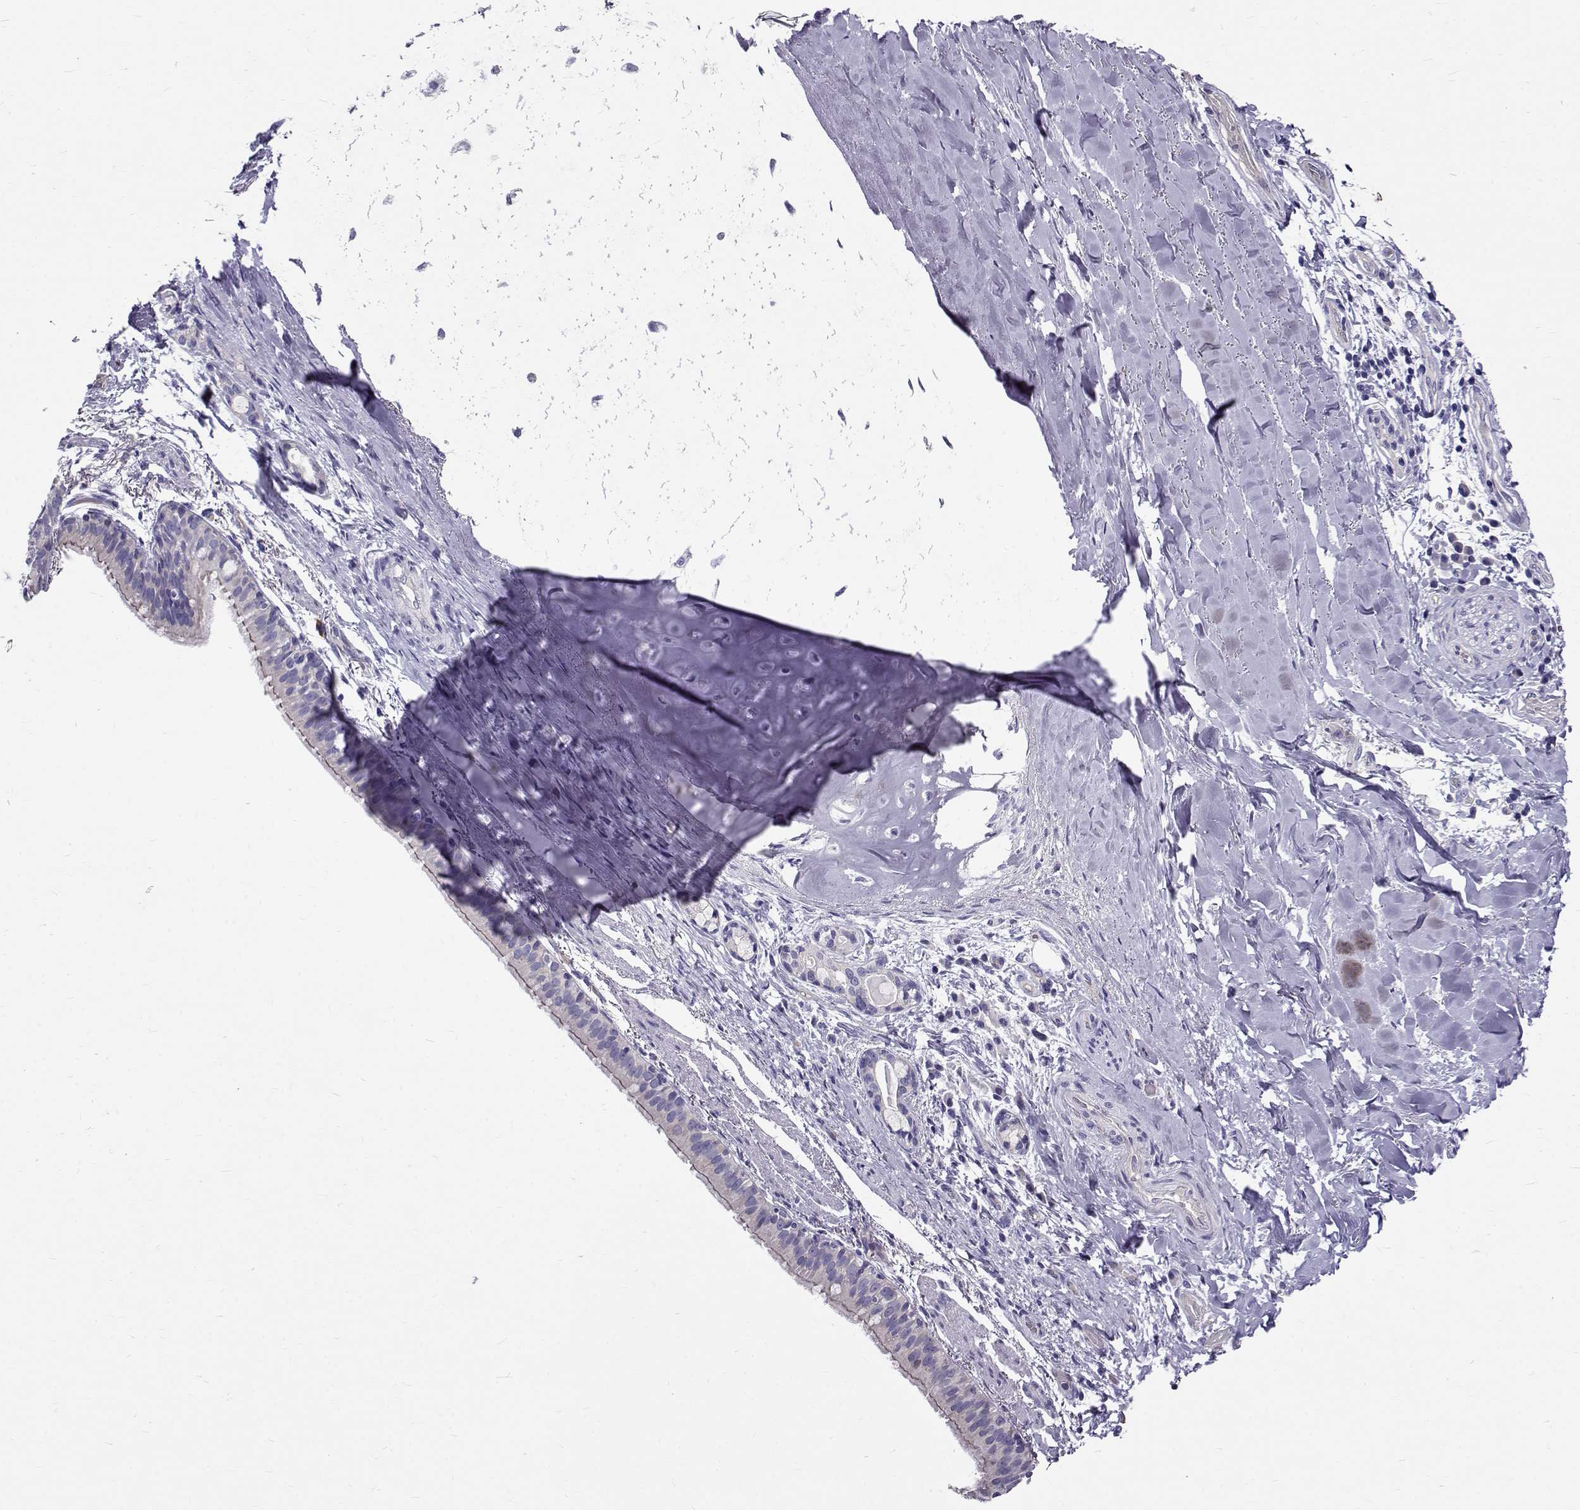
{"staining": {"intensity": "weak", "quantity": "<25%", "location": "cytoplasmic/membranous"}, "tissue": "bronchus", "cell_type": "Respiratory epithelial cells", "image_type": "normal", "snomed": [{"axis": "morphology", "description": "Normal tissue, NOS"}, {"axis": "morphology", "description": "Squamous cell carcinoma, NOS"}, {"axis": "topography", "description": "Bronchus"}, {"axis": "topography", "description": "Lung"}], "caption": "Immunohistochemistry (IHC) image of benign bronchus: bronchus stained with DAB exhibits no significant protein staining in respiratory epithelial cells.", "gene": "IGSF1", "patient": {"sex": "male", "age": 69}}